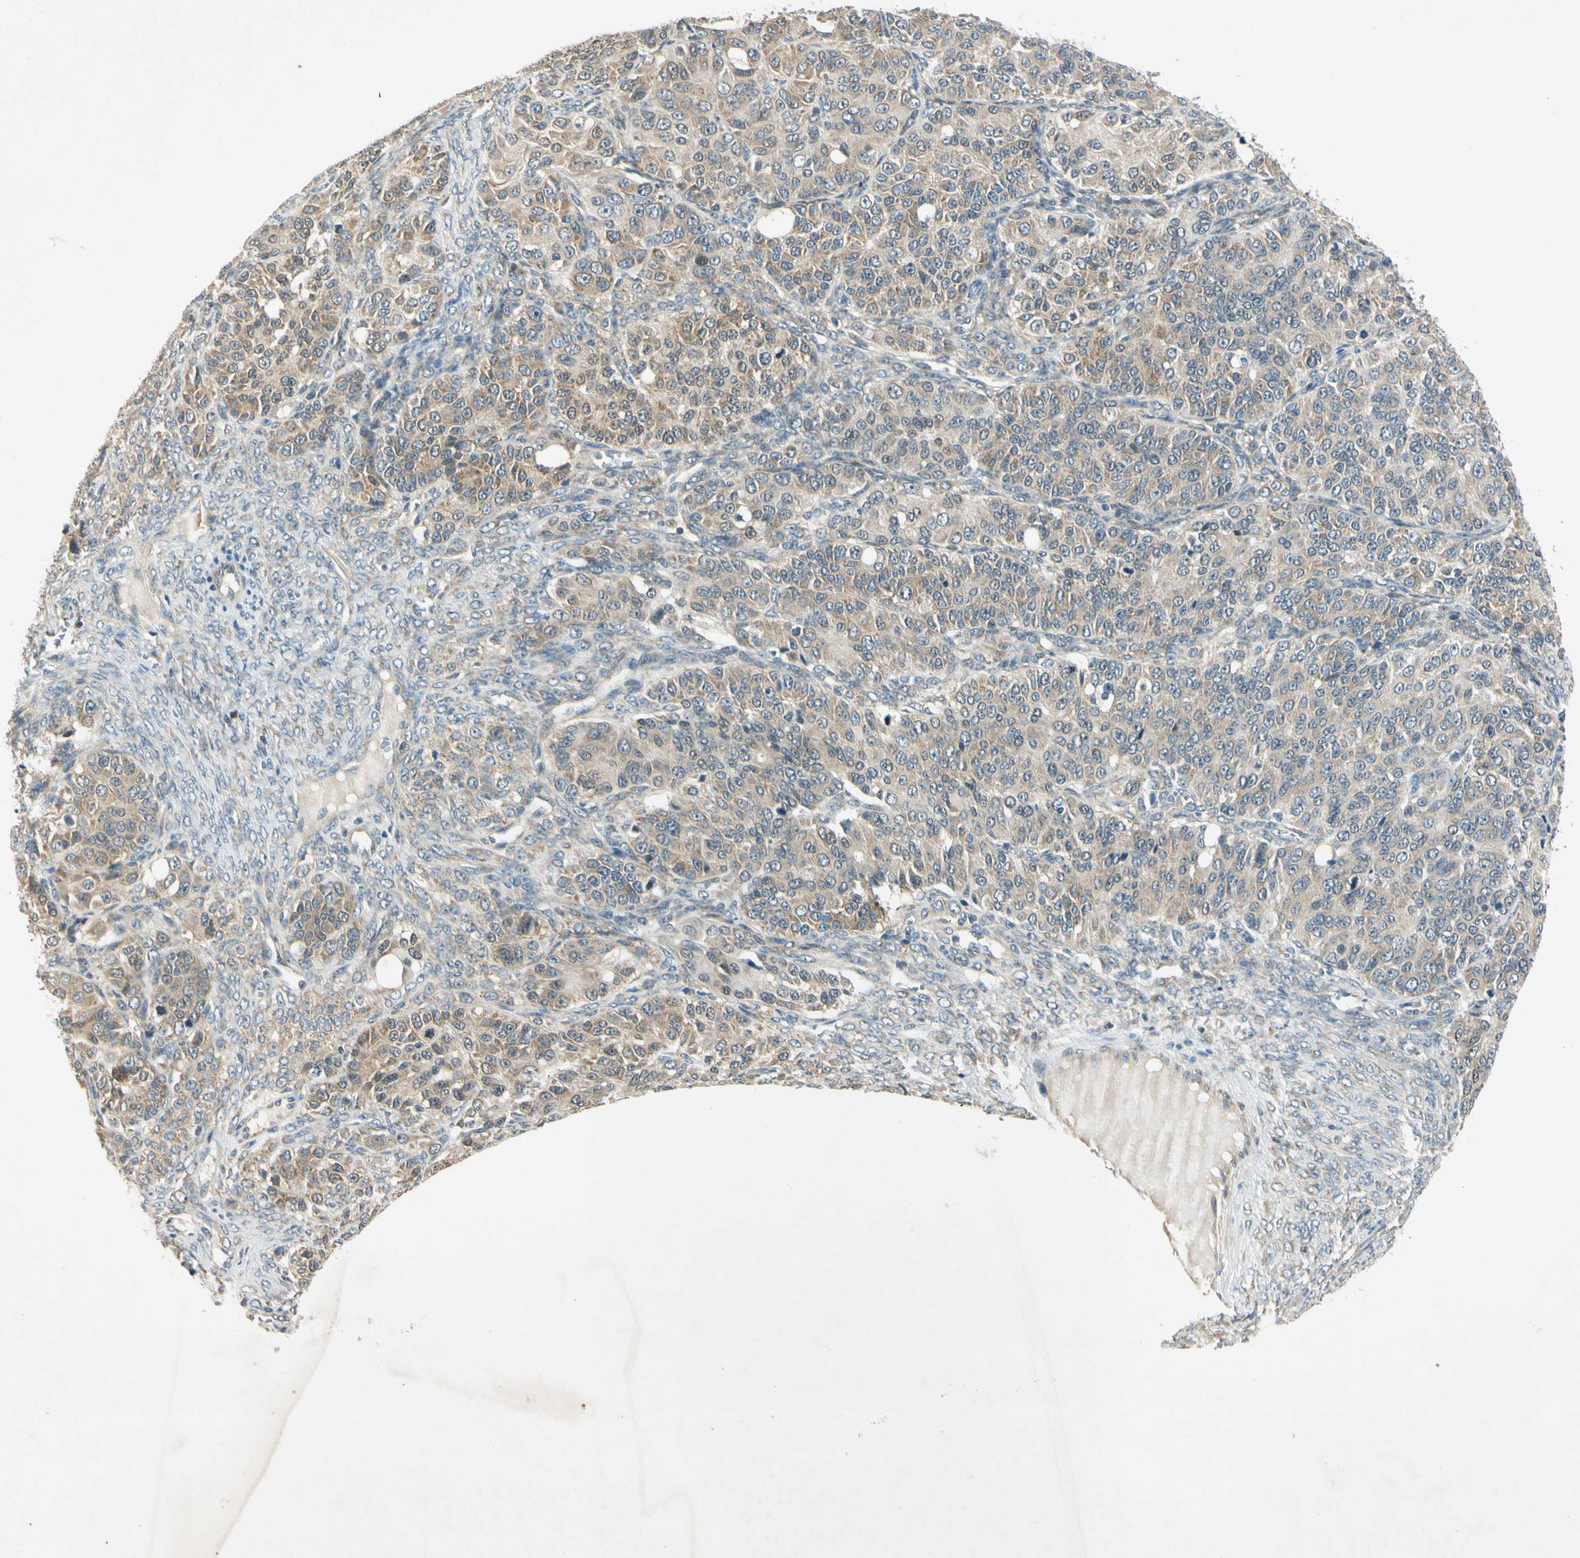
{"staining": {"intensity": "weak", "quantity": ">75%", "location": "cytoplasmic/membranous"}, "tissue": "ovarian cancer", "cell_type": "Tumor cells", "image_type": "cancer", "snomed": [{"axis": "morphology", "description": "Carcinoma, endometroid"}, {"axis": "topography", "description": "Ovary"}], "caption": "Immunohistochemistry of endometroid carcinoma (ovarian) shows low levels of weak cytoplasmic/membranous expression in about >75% of tumor cells.", "gene": "RPS6KB2", "patient": {"sex": "female", "age": 51}}